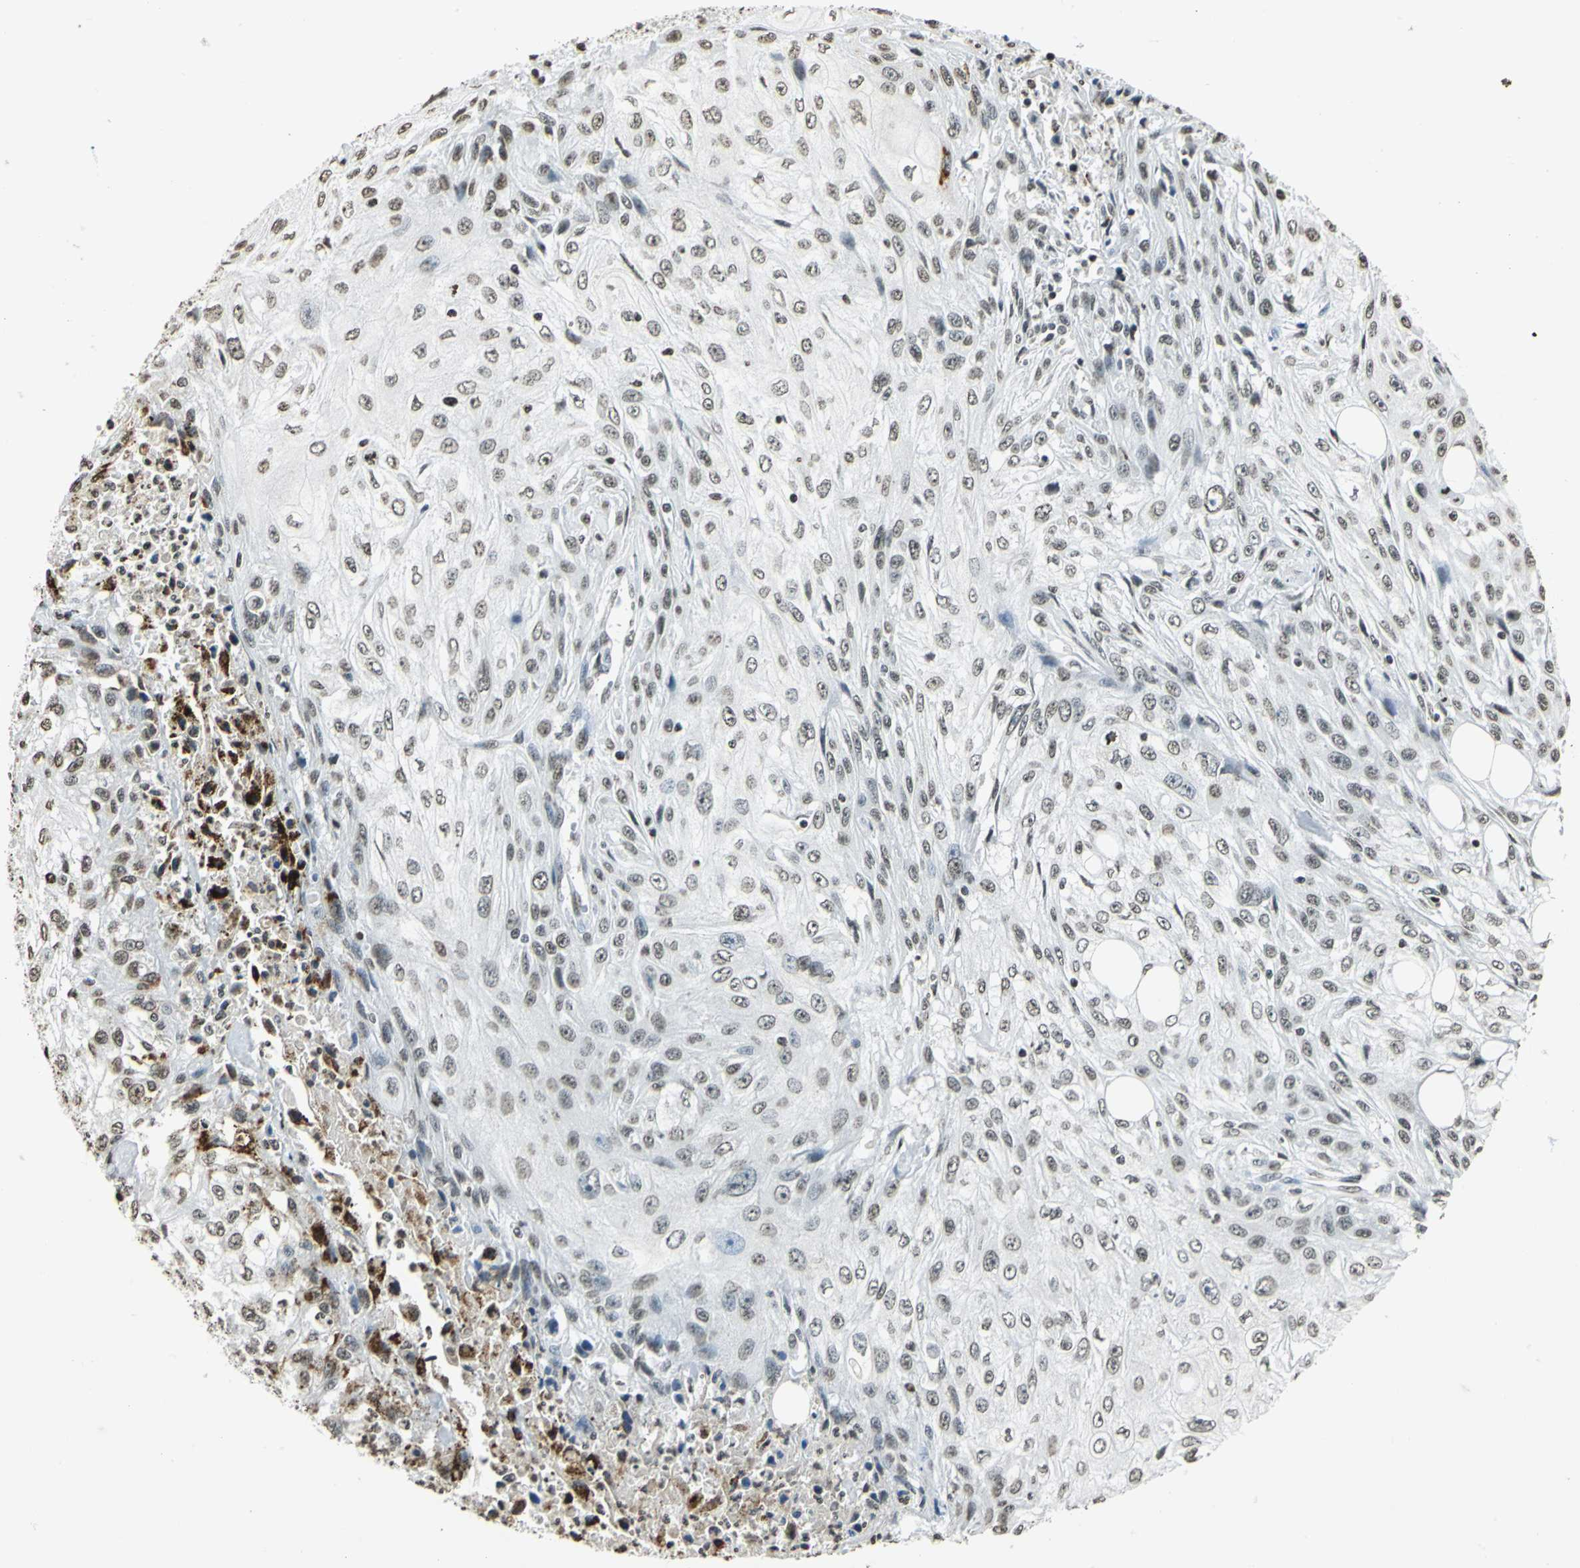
{"staining": {"intensity": "weak", "quantity": ">75%", "location": "nuclear"}, "tissue": "skin cancer", "cell_type": "Tumor cells", "image_type": "cancer", "snomed": [{"axis": "morphology", "description": "Squamous cell carcinoma, NOS"}, {"axis": "topography", "description": "Skin"}], "caption": "Immunohistochemical staining of human skin cancer displays weak nuclear protein staining in approximately >75% of tumor cells. (DAB (3,3'-diaminobenzidine) IHC, brown staining for protein, blue staining for nuclei).", "gene": "MCM4", "patient": {"sex": "male", "age": 75}}